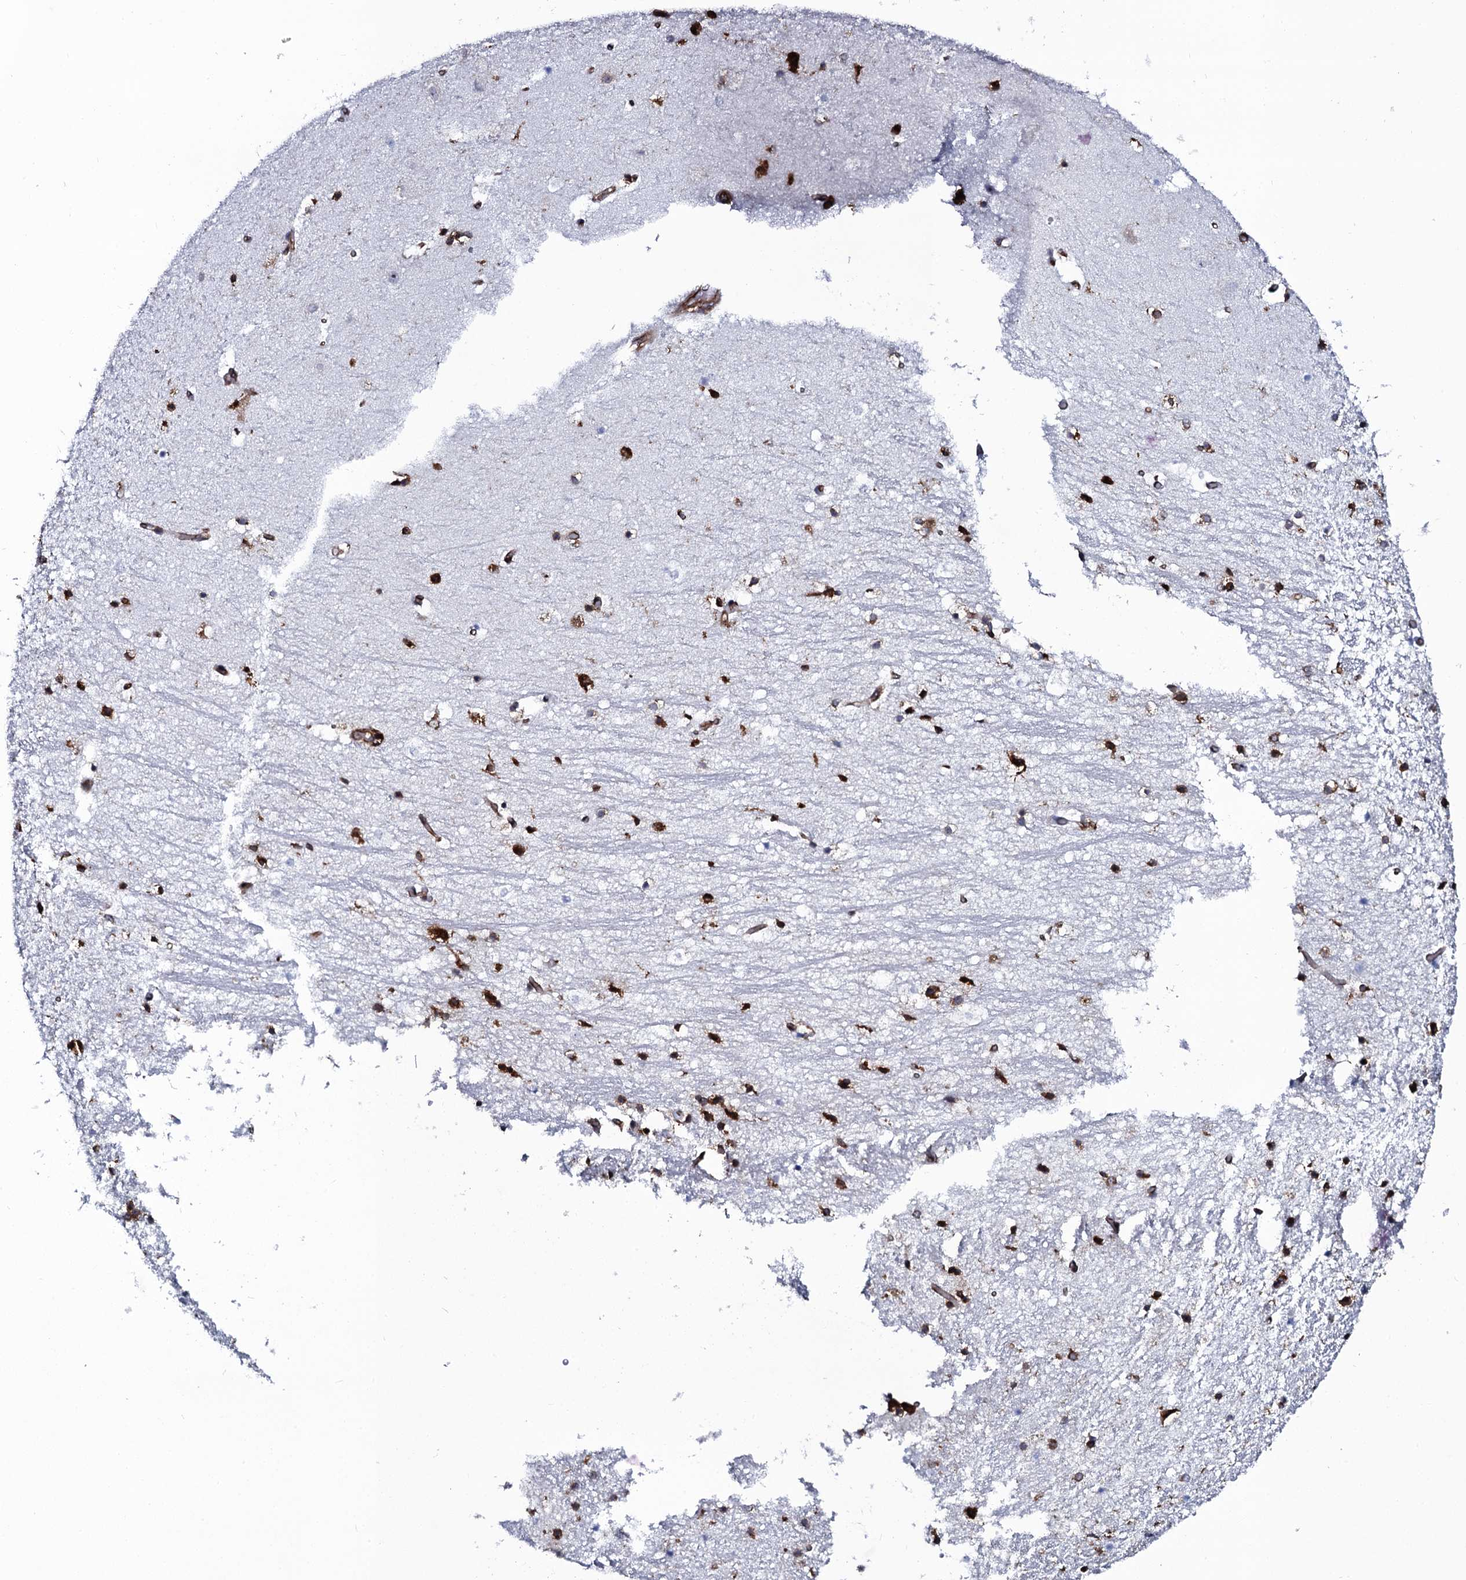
{"staining": {"intensity": "strong", "quantity": "25%-75%", "location": "cytoplasmic/membranous"}, "tissue": "hippocampus", "cell_type": "Glial cells", "image_type": "normal", "snomed": [{"axis": "morphology", "description": "Normal tissue, NOS"}, {"axis": "topography", "description": "Hippocampus"}], "caption": "High-magnification brightfield microscopy of normal hippocampus stained with DAB (brown) and counterstained with hematoxylin (blue). glial cells exhibit strong cytoplasmic/membranous positivity is appreciated in about25%-75% of cells.", "gene": "SPTY2D1", "patient": {"sex": "female", "age": 52}}